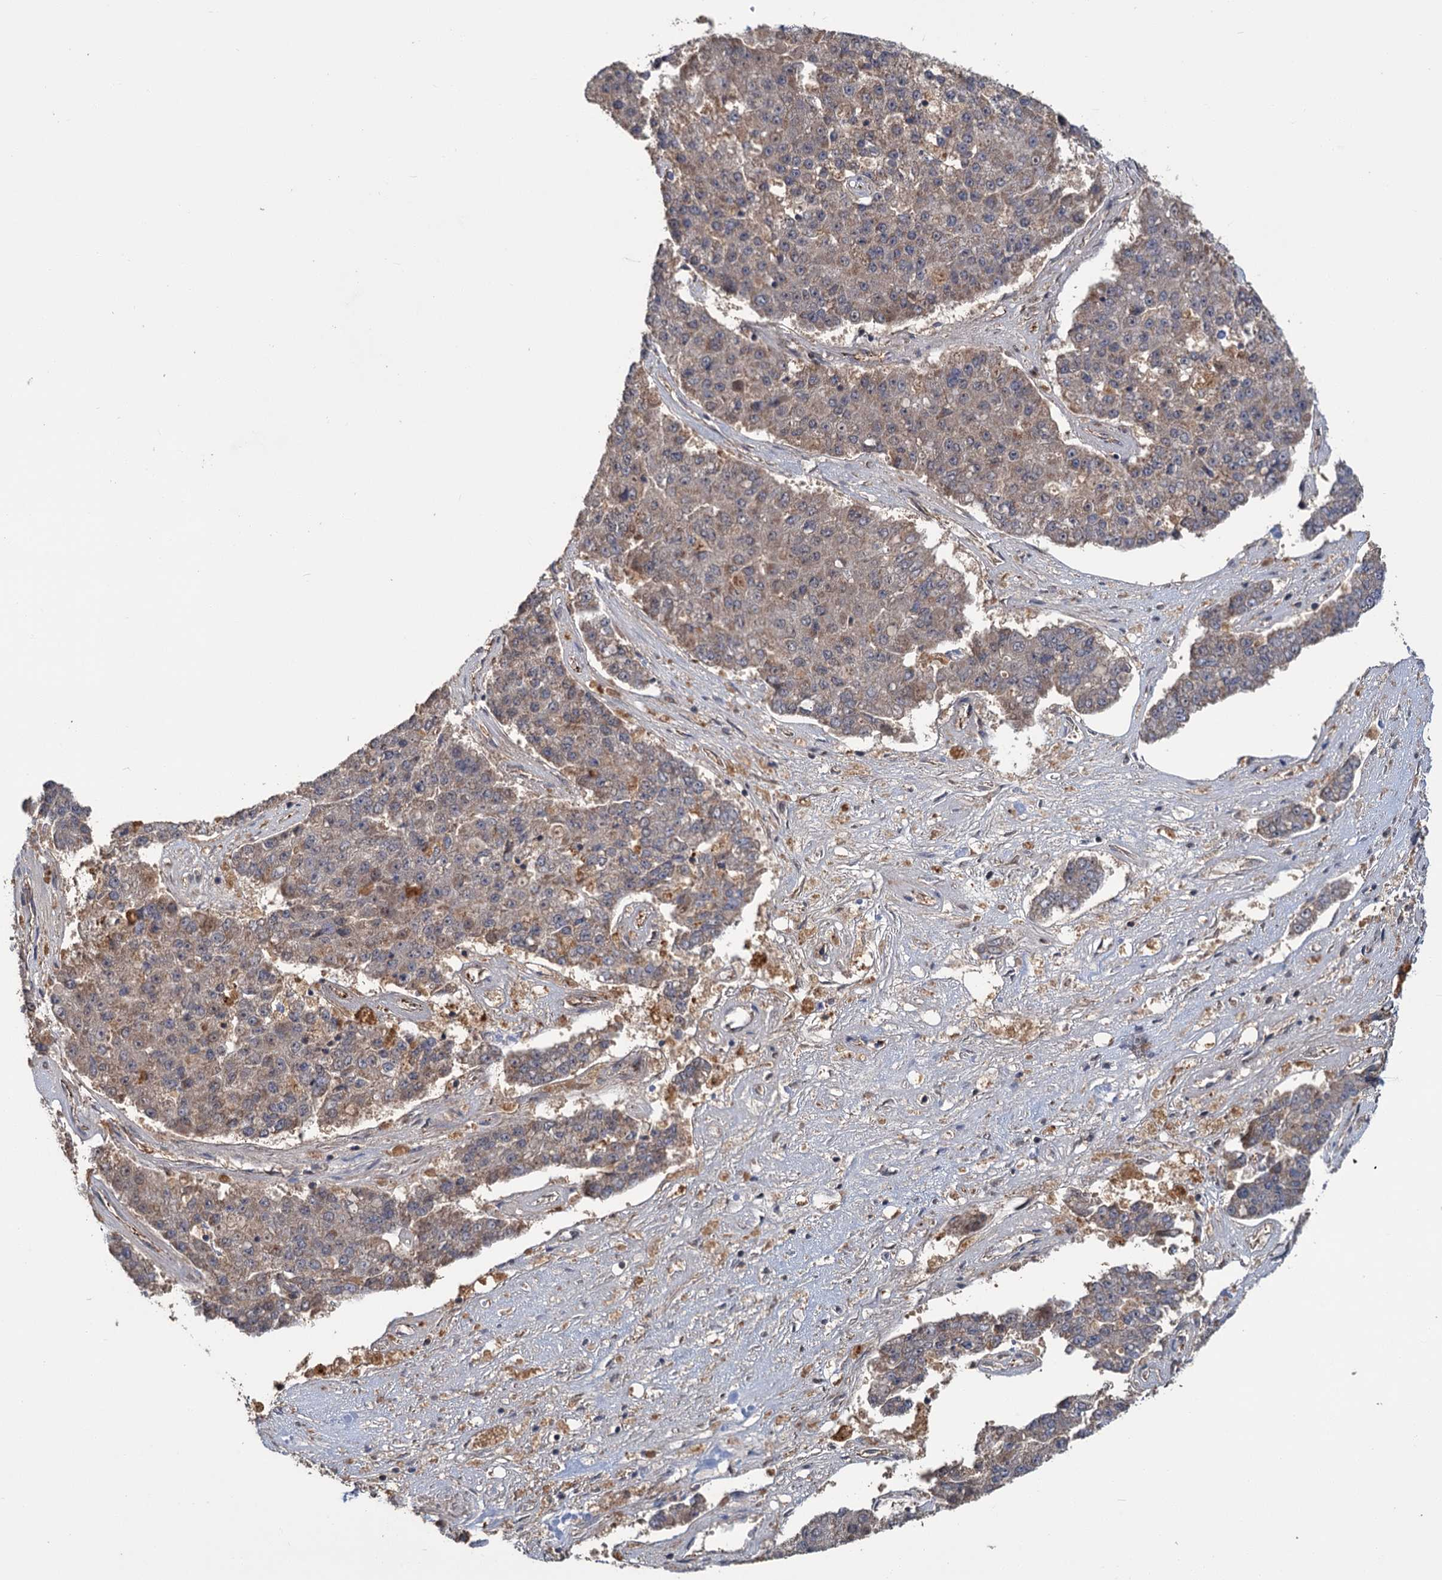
{"staining": {"intensity": "weak", "quantity": "25%-75%", "location": "cytoplasmic/membranous"}, "tissue": "pancreatic cancer", "cell_type": "Tumor cells", "image_type": "cancer", "snomed": [{"axis": "morphology", "description": "Adenocarcinoma, NOS"}, {"axis": "topography", "description": "Pancreas"}], "caption": "Pancreatic cancer (adenocarcinoma) stained with immunohistochemistry (IHC) reveals weak cytoplasmic/membranous staining in approximately 25%-75% of tumor cells.", "gene": "KANSL2", "patient": {"sex": "male", "age": 50}}